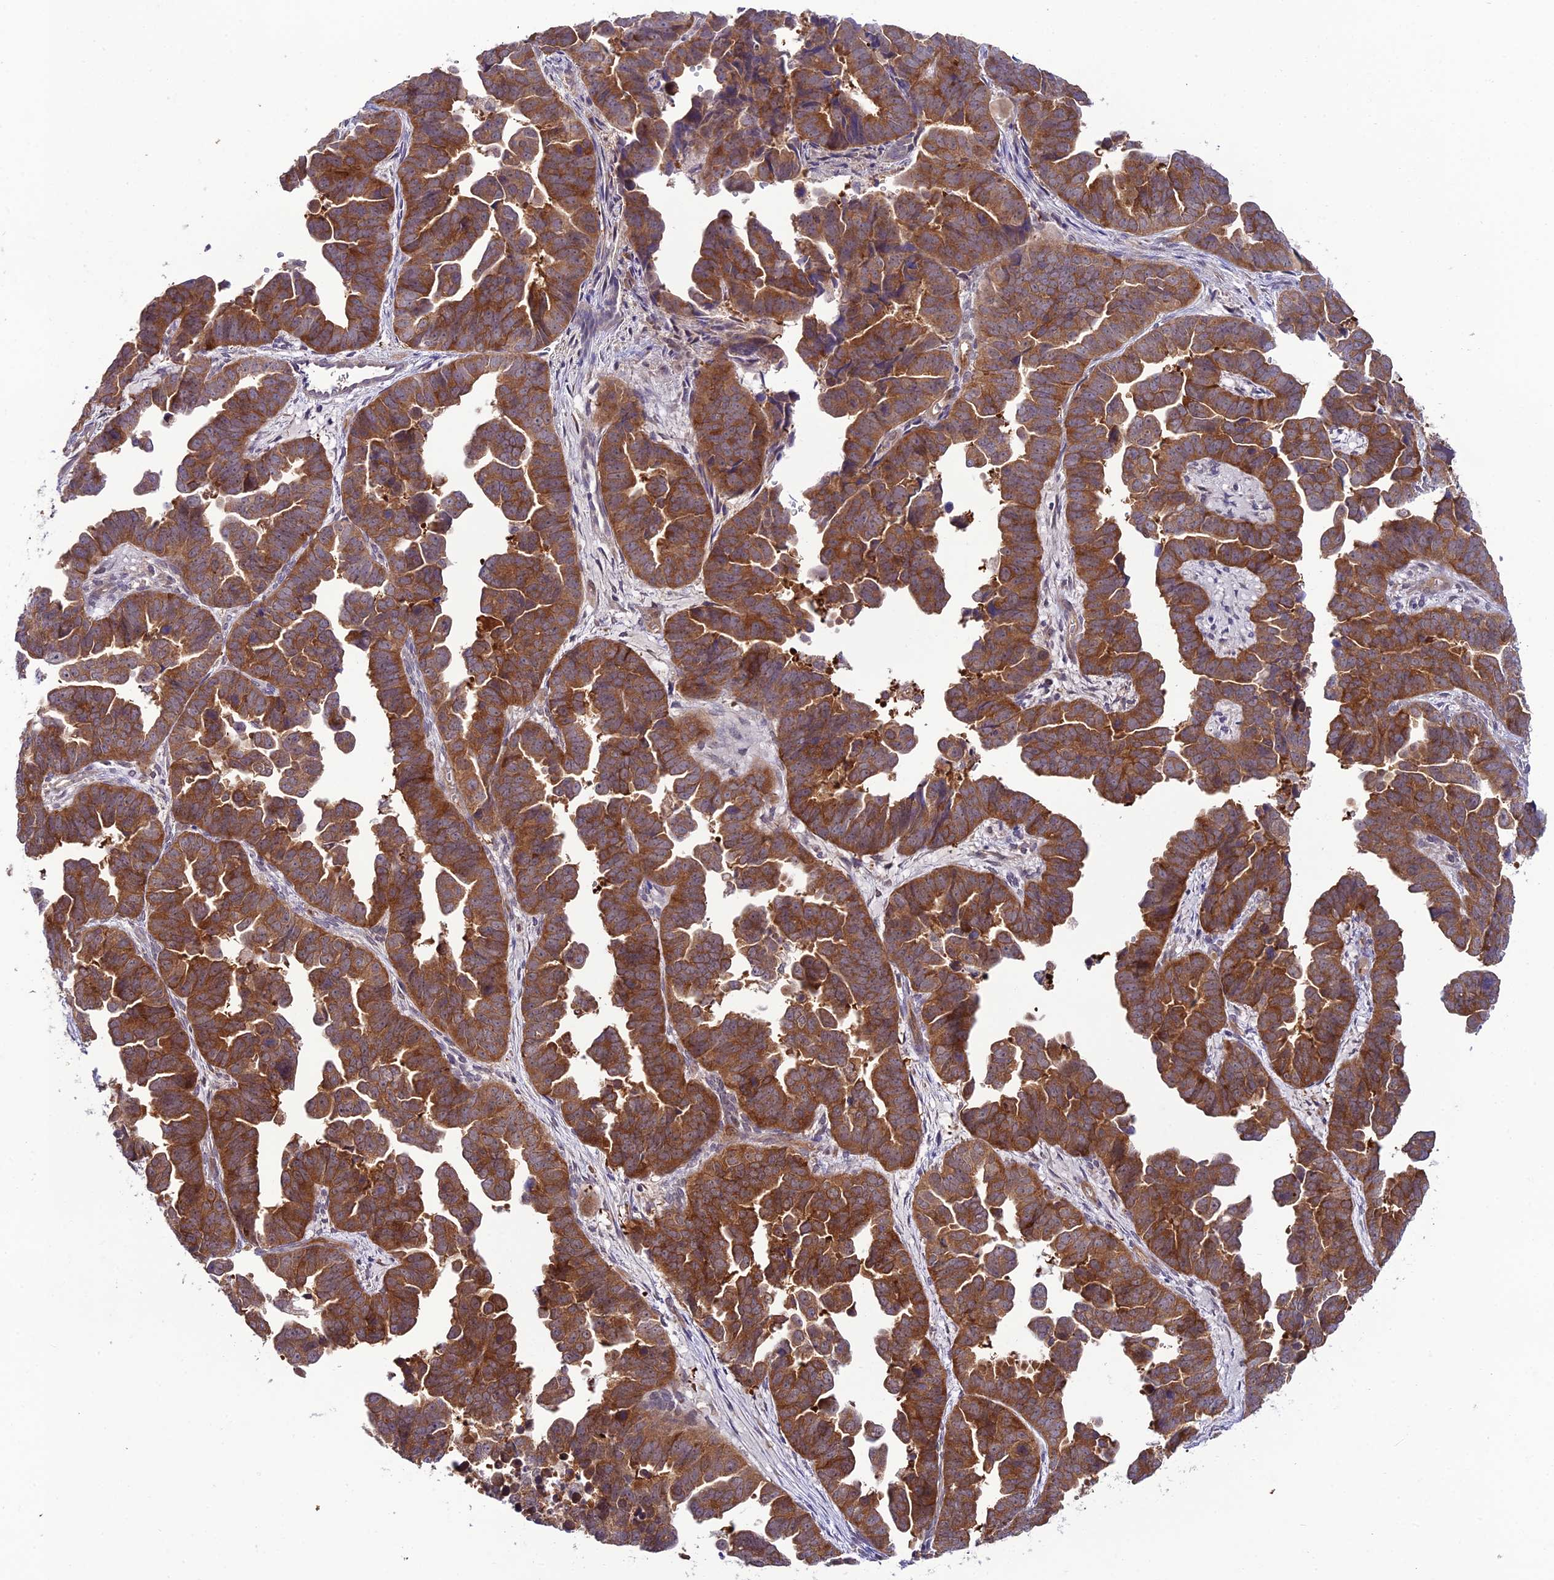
{"staining": {"intensity": "moderate", "quantity": ">75%", "location": "cytoplasmic/membranous,nuclear"}, "tissue": "endometrial cancer", "cell_type": "Tumor cells", "image_type": "cancer", "snomed": [{"axis": "morphology", "description": "Adenocarcinoma, NOS"}, {"axis": "topography", "description": "Endometrium"}], "caption": "High-magnification brightfield microscopy of adenocarcinoma (endometrial) stained with DAB (brown) and counterstained with hematoxylin (blue). tumor cells exhibit moderate cytoplasmic/membranous and nuclear expression is present in approximately>75% of cells. (Stains: DAB in brown, nuclei in blue, Microscopy: brightfield microscopy at high magnification).", "gene": "TRIM40", "patient": {"sex": "female", "age": 75}}